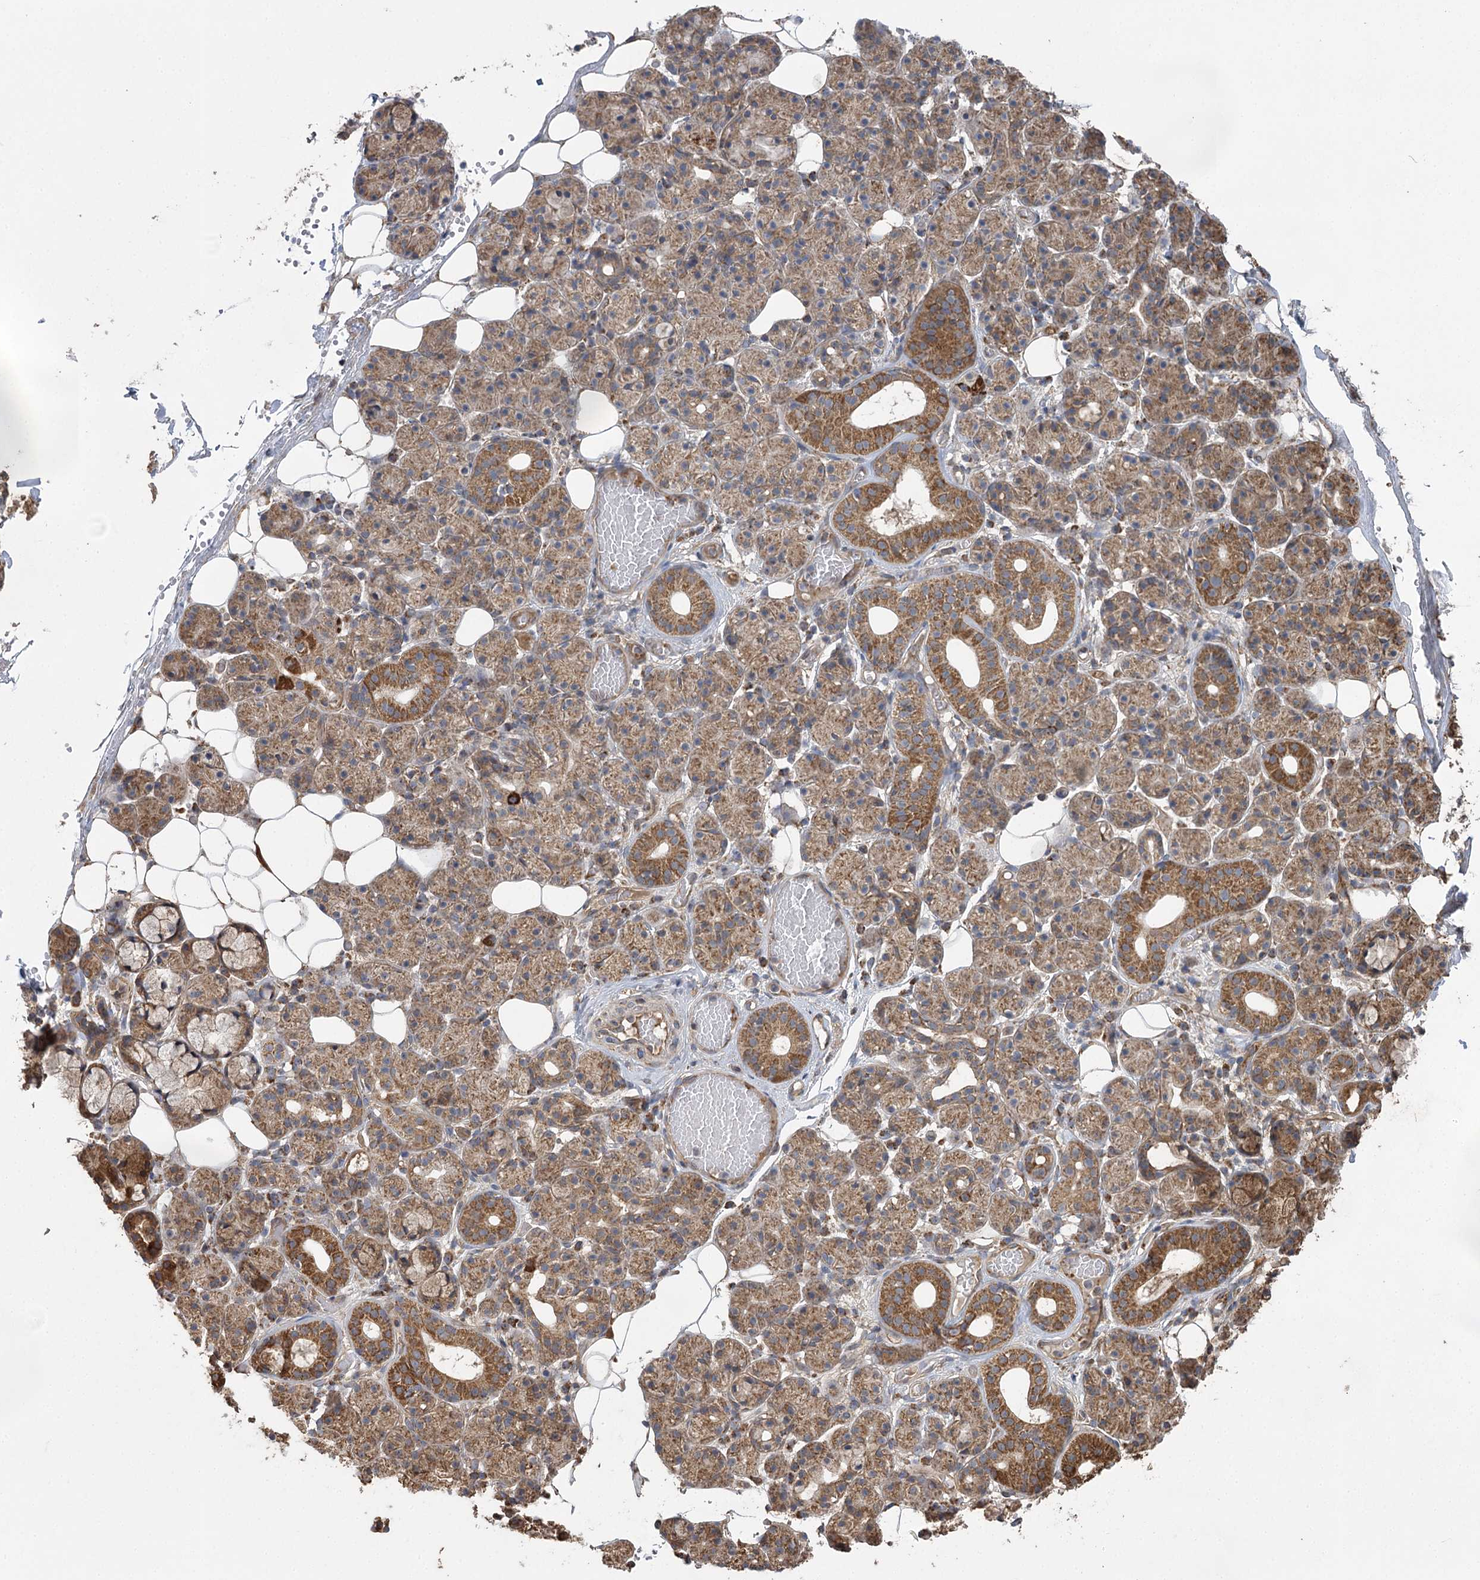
{"staining": {"intensity": "moderate", "quantity": ">75%", "location": "cytoplasmic/membranous"}, "tissue": "salivary gland", "cell_type": "Glandular cells", "image_type": "normal", "snomed": [{"axis": "morphology", "description": "Normal tissue, NOS"}, {"axis": "topography", "description": "Salivary gland"}], "caption": "Immunohistochemistry of normal salivary gland displays medium levels of moderate cytoplasmic/membranous staining in about >75% of glandular cells. The protein is shown in brown color, while the nuclei are stained blue.", "gene": "RWDD4", "patient": {"sex": "male", "age": 63}}